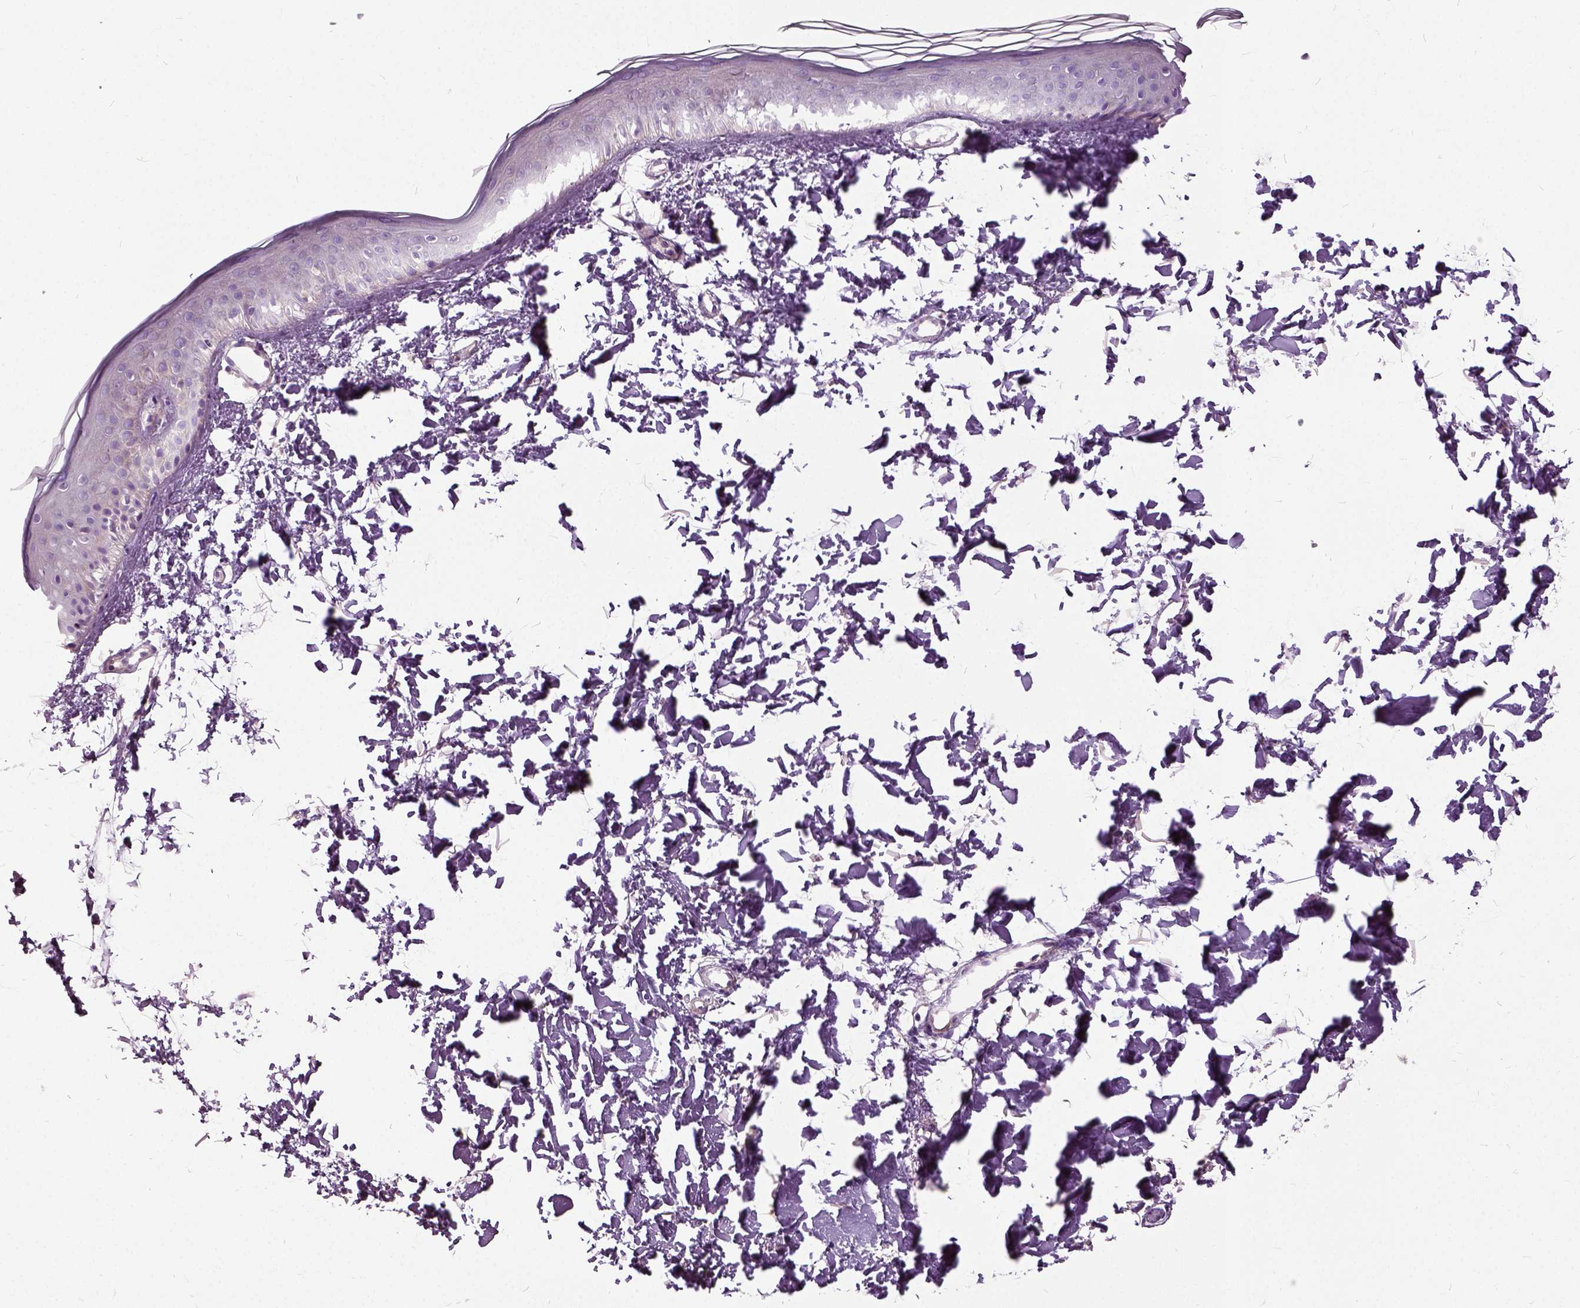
{"staining": {"intensity": "negative", "quantity": "none", "location": "none"}, "tissue": "skin", "cell_type": "Fibroblasts", "image_type": "normal", "snomed": [{"axis": "morphology", "description": "Normal tissue, NOS"}, {"axis": "topography", "description": "Skin"}], "caption": "High power microscopy micrograph of an immunohistochemistry (IHC) photomicrograph of unremarkable skin, revealing no significant expression in fibroblasts.", "gene": "ILRUN", "patient": {"sex": "female", "age": 62}}